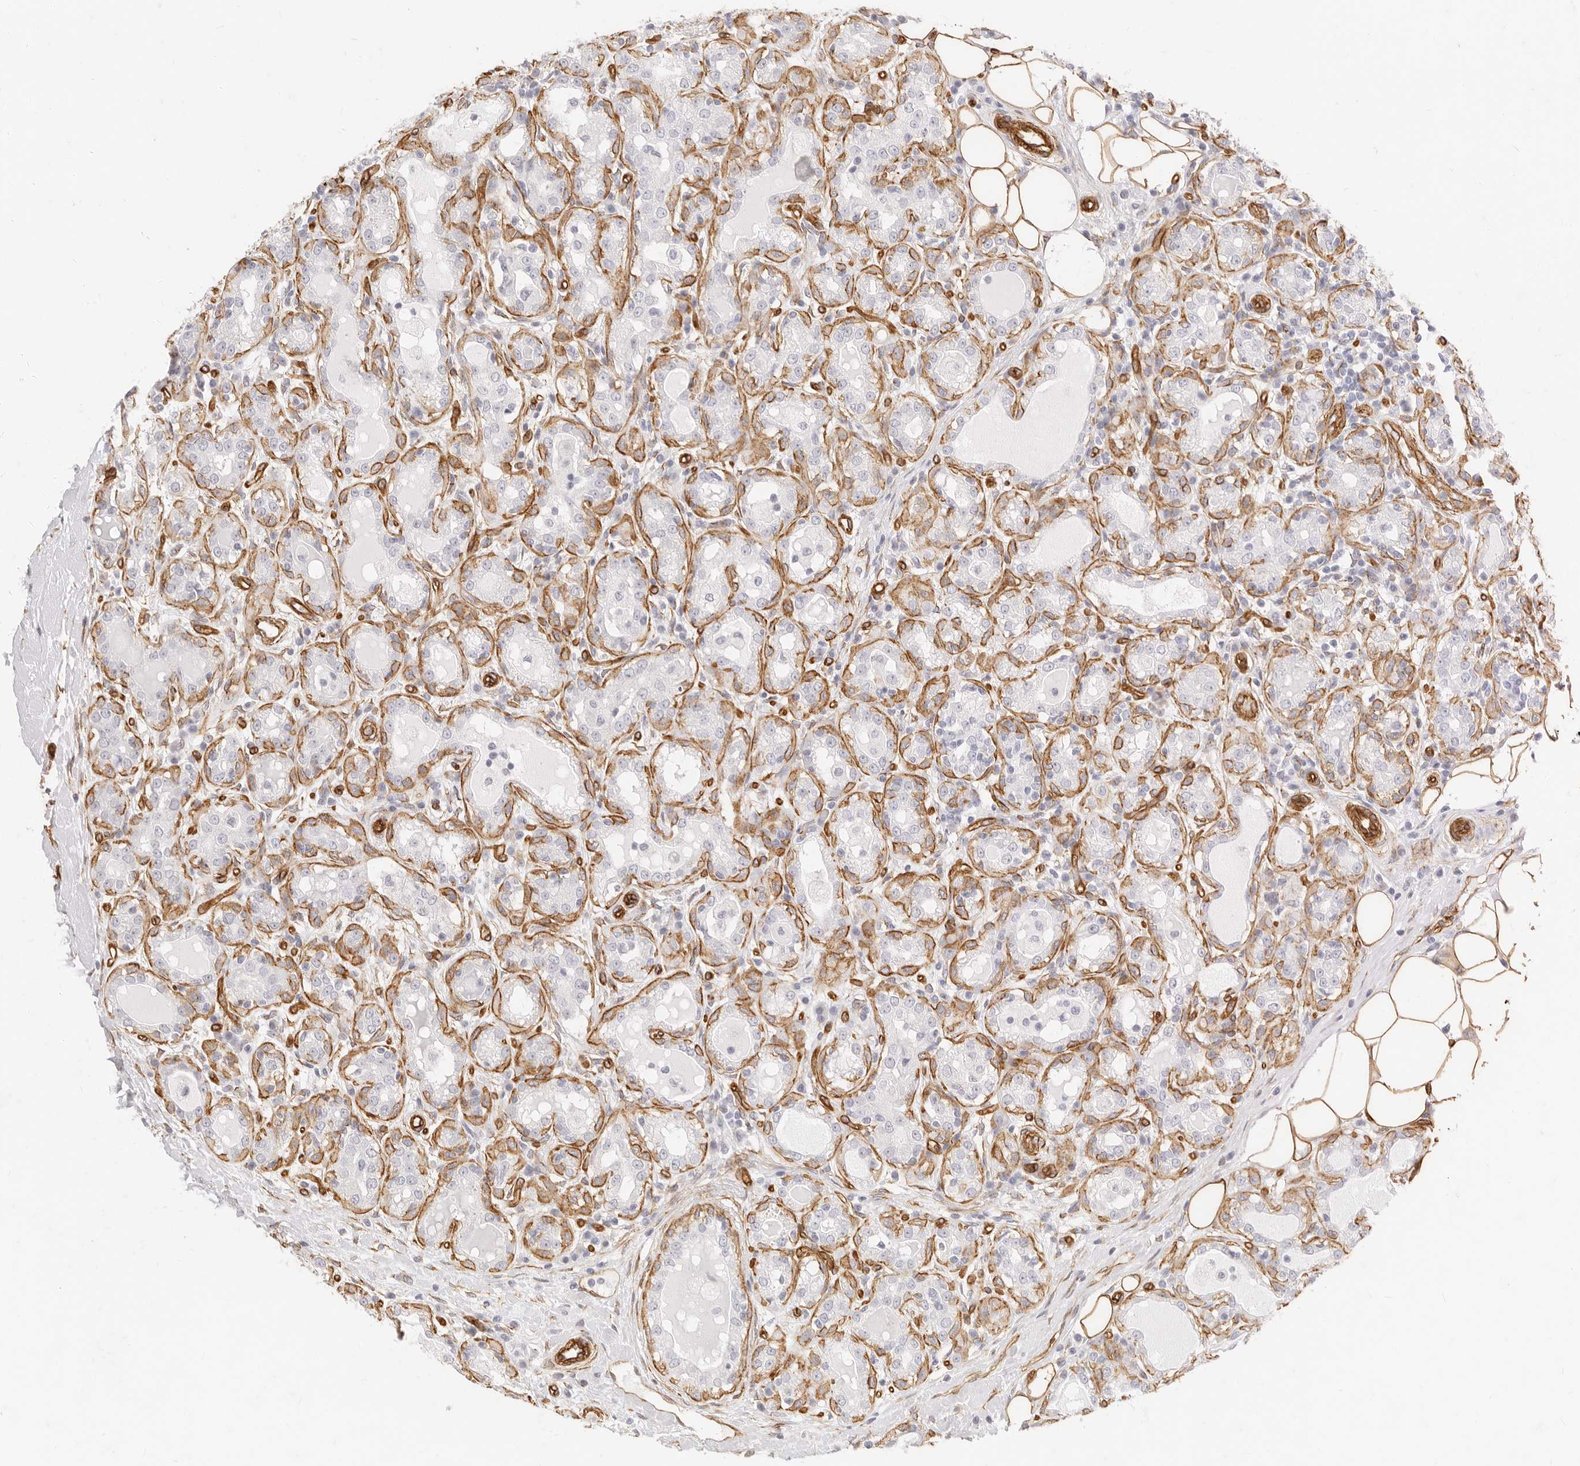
{"staining": {"intensity": "negative", "quantity": "none", "location": "none"}, "tissue": "breast cancer", "cell_type": "Tumor cells", "image_type": "cancer", "snomed": [{"axis": "morphology", "description": "Duct carcinoma"}, {"axis": "topography", "description": "Breast"}], "caption": "Immunohistochemistry (IHC) micrograph of infiltrating ductal carcinoma (breast) stained for a protein (brown), which demonstrates no positivity in tumor cells.", "gene": "NUS1", "patient": {"sex": "female", "age": 27}}